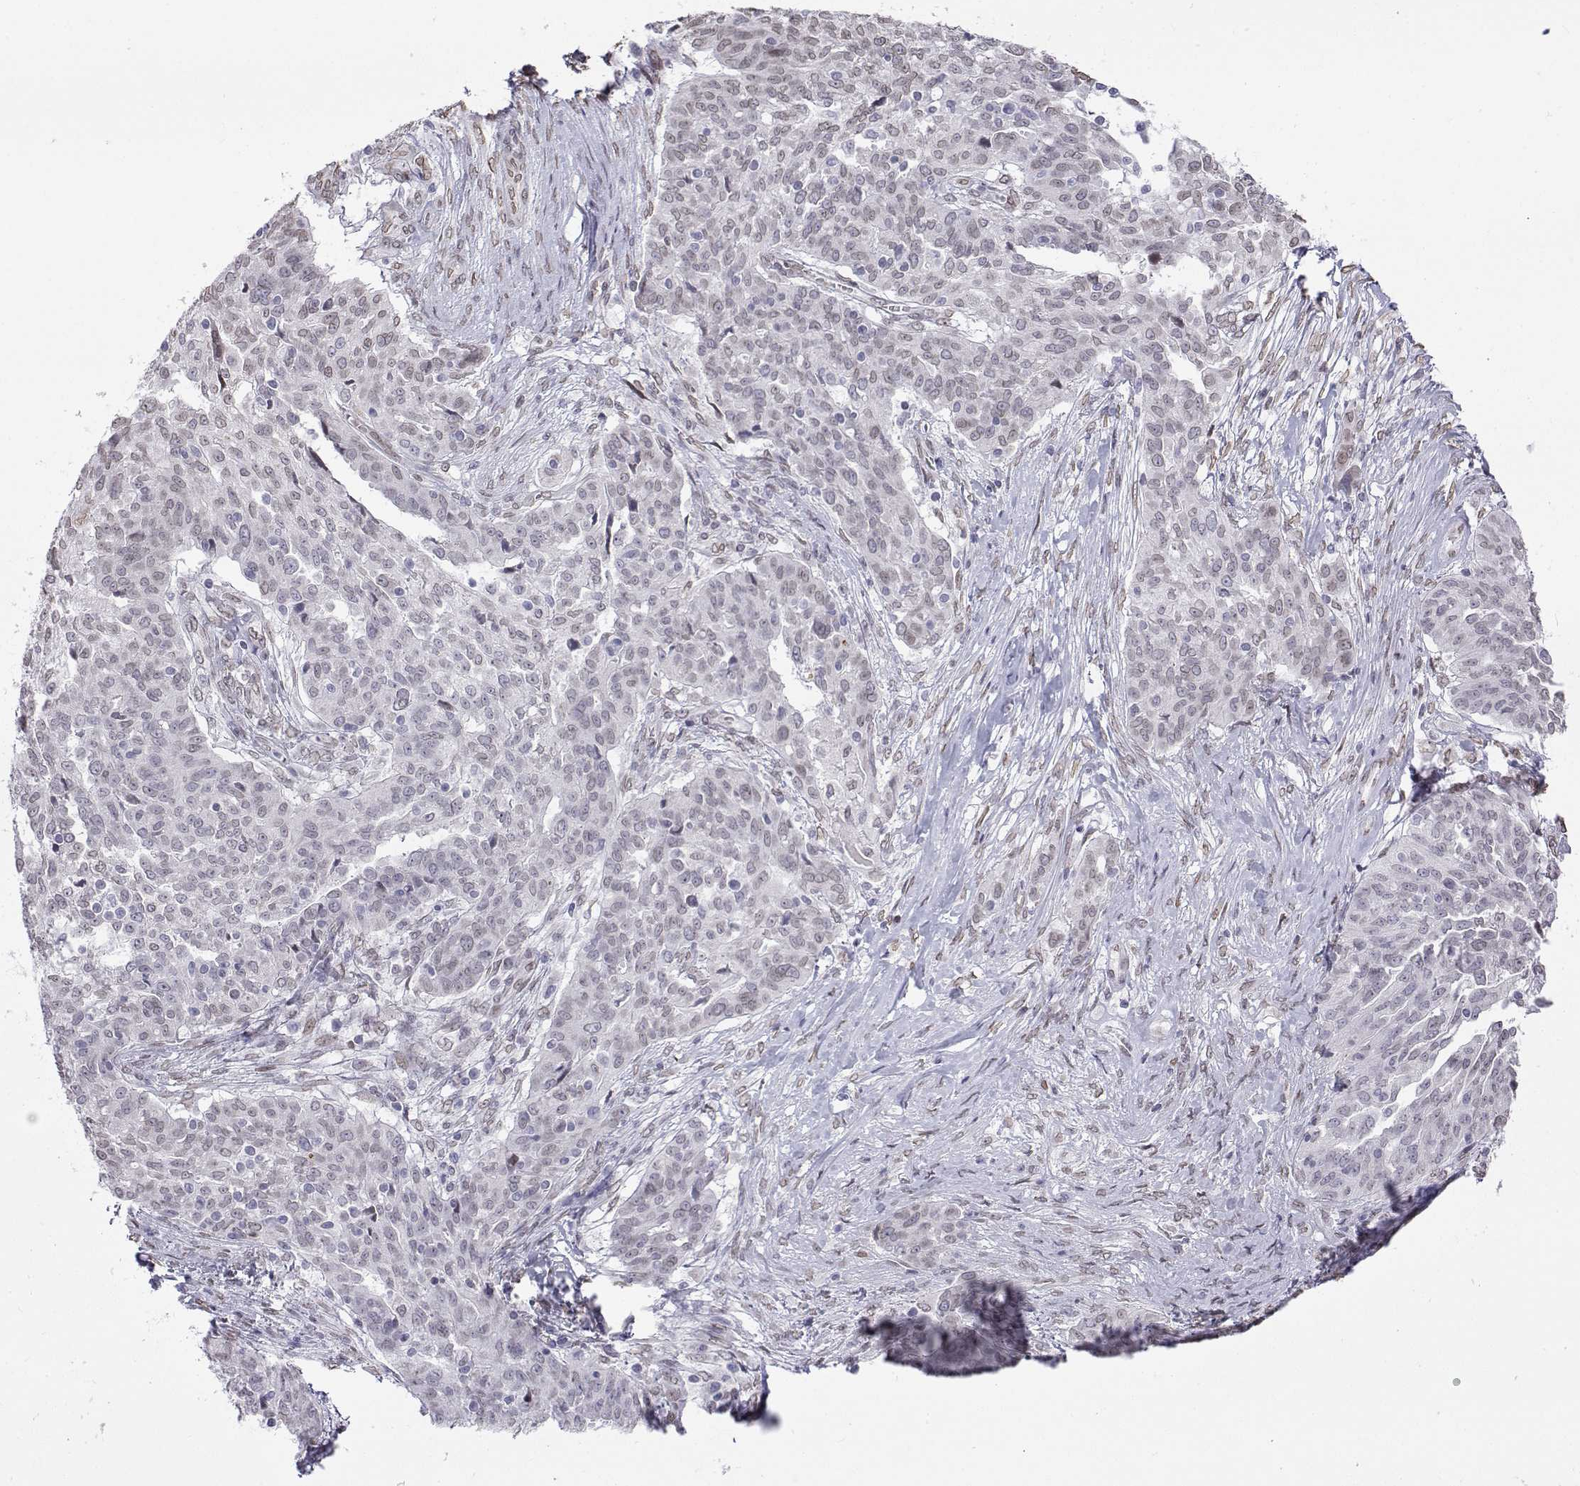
{"staining": {"intensity": "negative", "quantity": "none", "location": "none"}, "tissue": "ovarian cancer", "cell_type": "Tumor cells", "image_type": "cancer", "snomed": [{"axis": "morphology", "description": "Cystadenocarcinoma, serous, NOS"}, {"axis": "topography", "description": "Ovary"}], "caption": "A high-resolution photomicrograph shows immunohistochemistry staining of ovarian serous cystadenocarcinoma, which exhibits no significant positivity in tumor cells.", "gene": "ZNF532", "patient": {"sex": "female", "age": 67}}